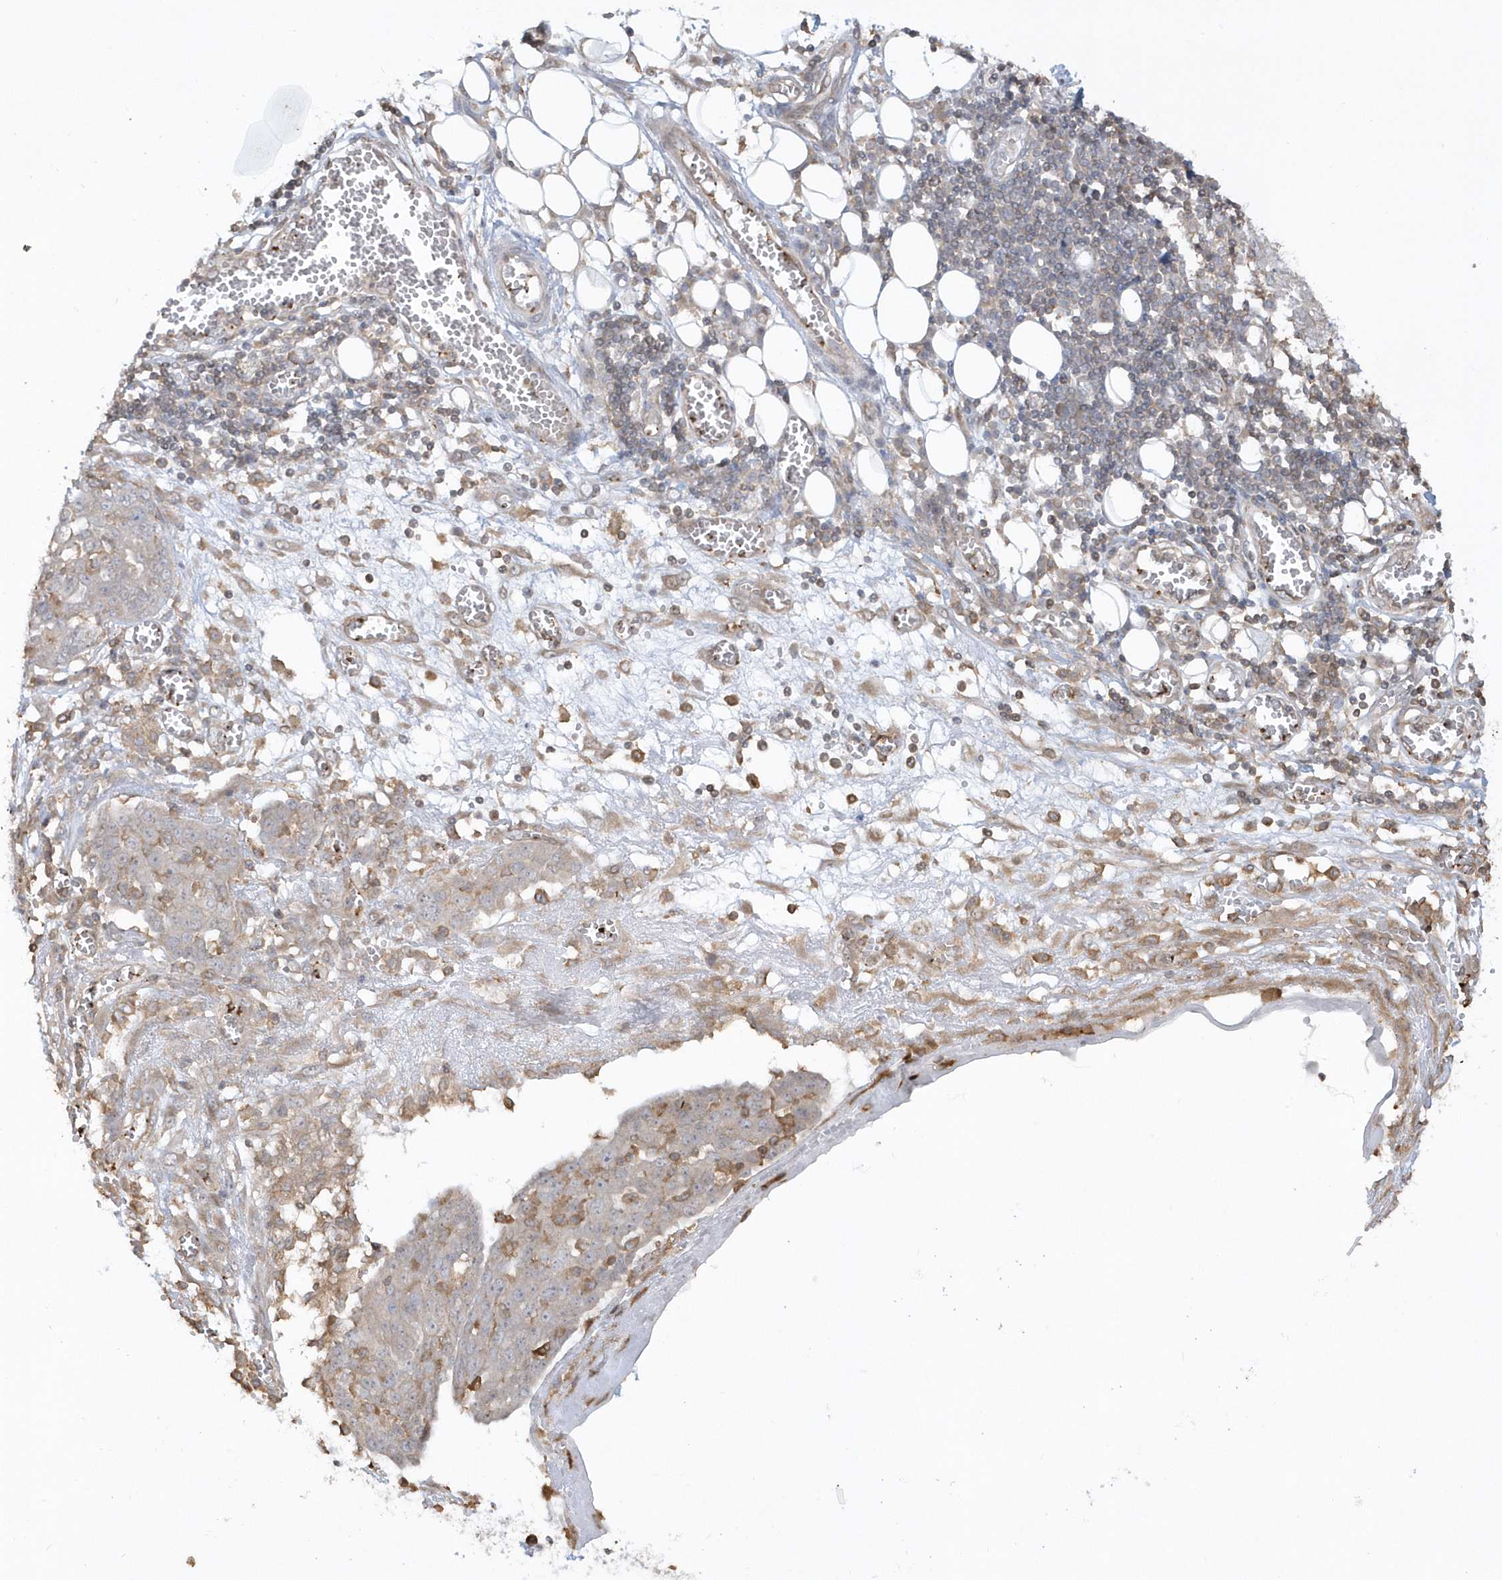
{"staining": {"intensity": "negative", "quantity": "none", "location": "none"}, "tissue": "ovarian cancer", "cell_type": "Tumor cells", "image_type": "cancer", "snomed": [{"axis": "morphology", "description": "Cystadenocarcinoma, serous, NOS"}, {"axis": "topography", "description": "Soft tissue"}, {"axis": "topography", "description": "Ovary"}], "caption": "Immunohistochemistry (IHC) of human ovarian cancer (serous cystadenocarcinoma) displays no expression in tumor cells. (Brightfield microscopy of DAB (3,3'-diaminobenzidine) immunohistochemistry (IHC) at high magnification).", "gene": "BSN", "patient": {"sex": "female", "age": 57}}